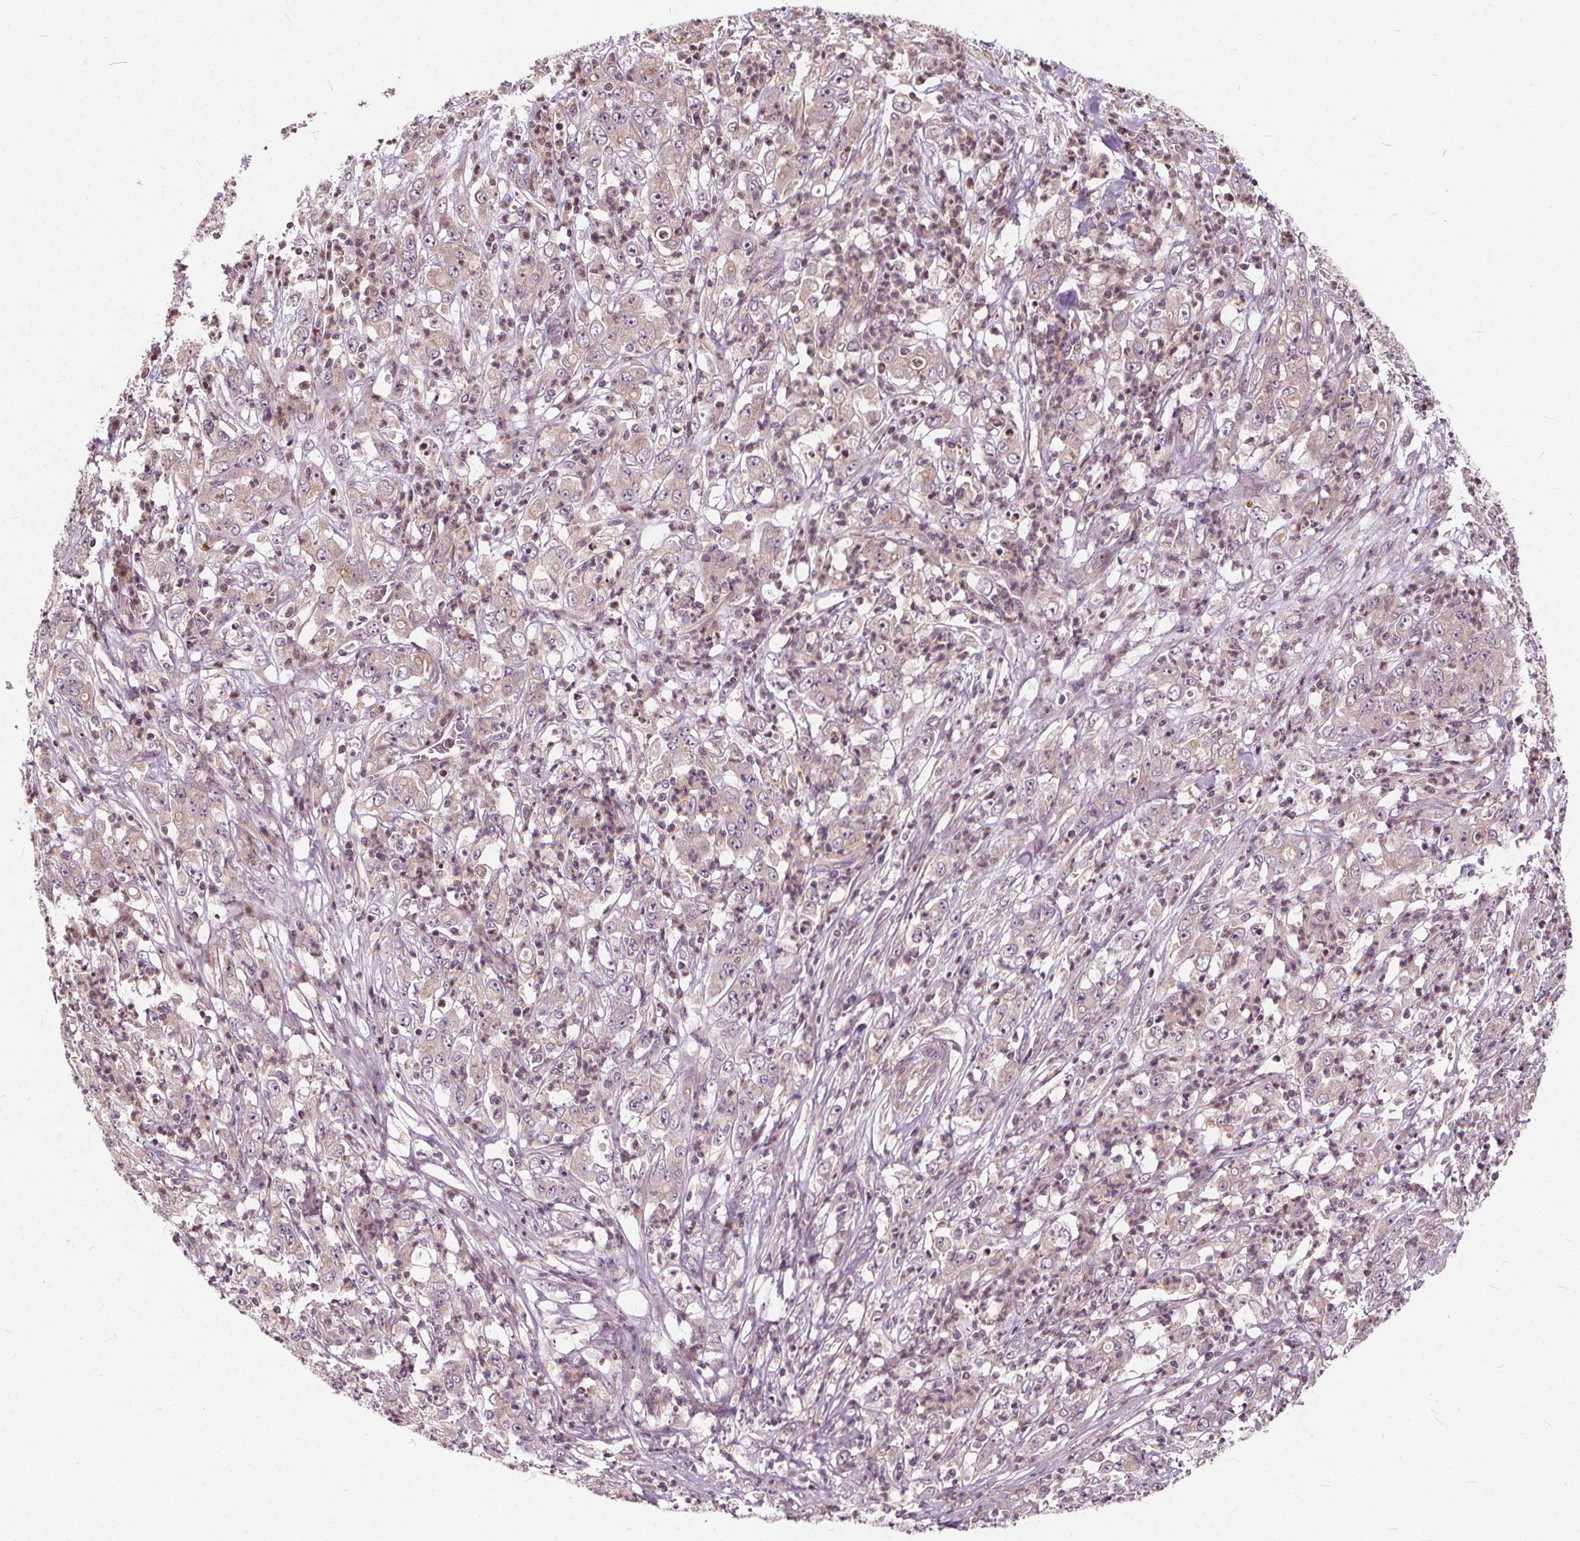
{"staining": {"intensity": "weak", "quantity": ">75%", "location": "cytoplasmic/membranous"}, "tissue": "stomach cancer", "cell_type": "Tumor cells", "image_type": "cancer", "snomed": [{"axis": "morphology", "description": "Adenocarcinoma, NOS"}, {"axis": "topography", "description": "Stomach, lower"}], "caption": "Stomach cancer stained with DAB immunohistochemistry shows low levels of weak cytoplasmic/membranous expression in about >75% of tumor cells.", "gene": "INPP5E", "patient": {"sex": "female", "age": 71}}